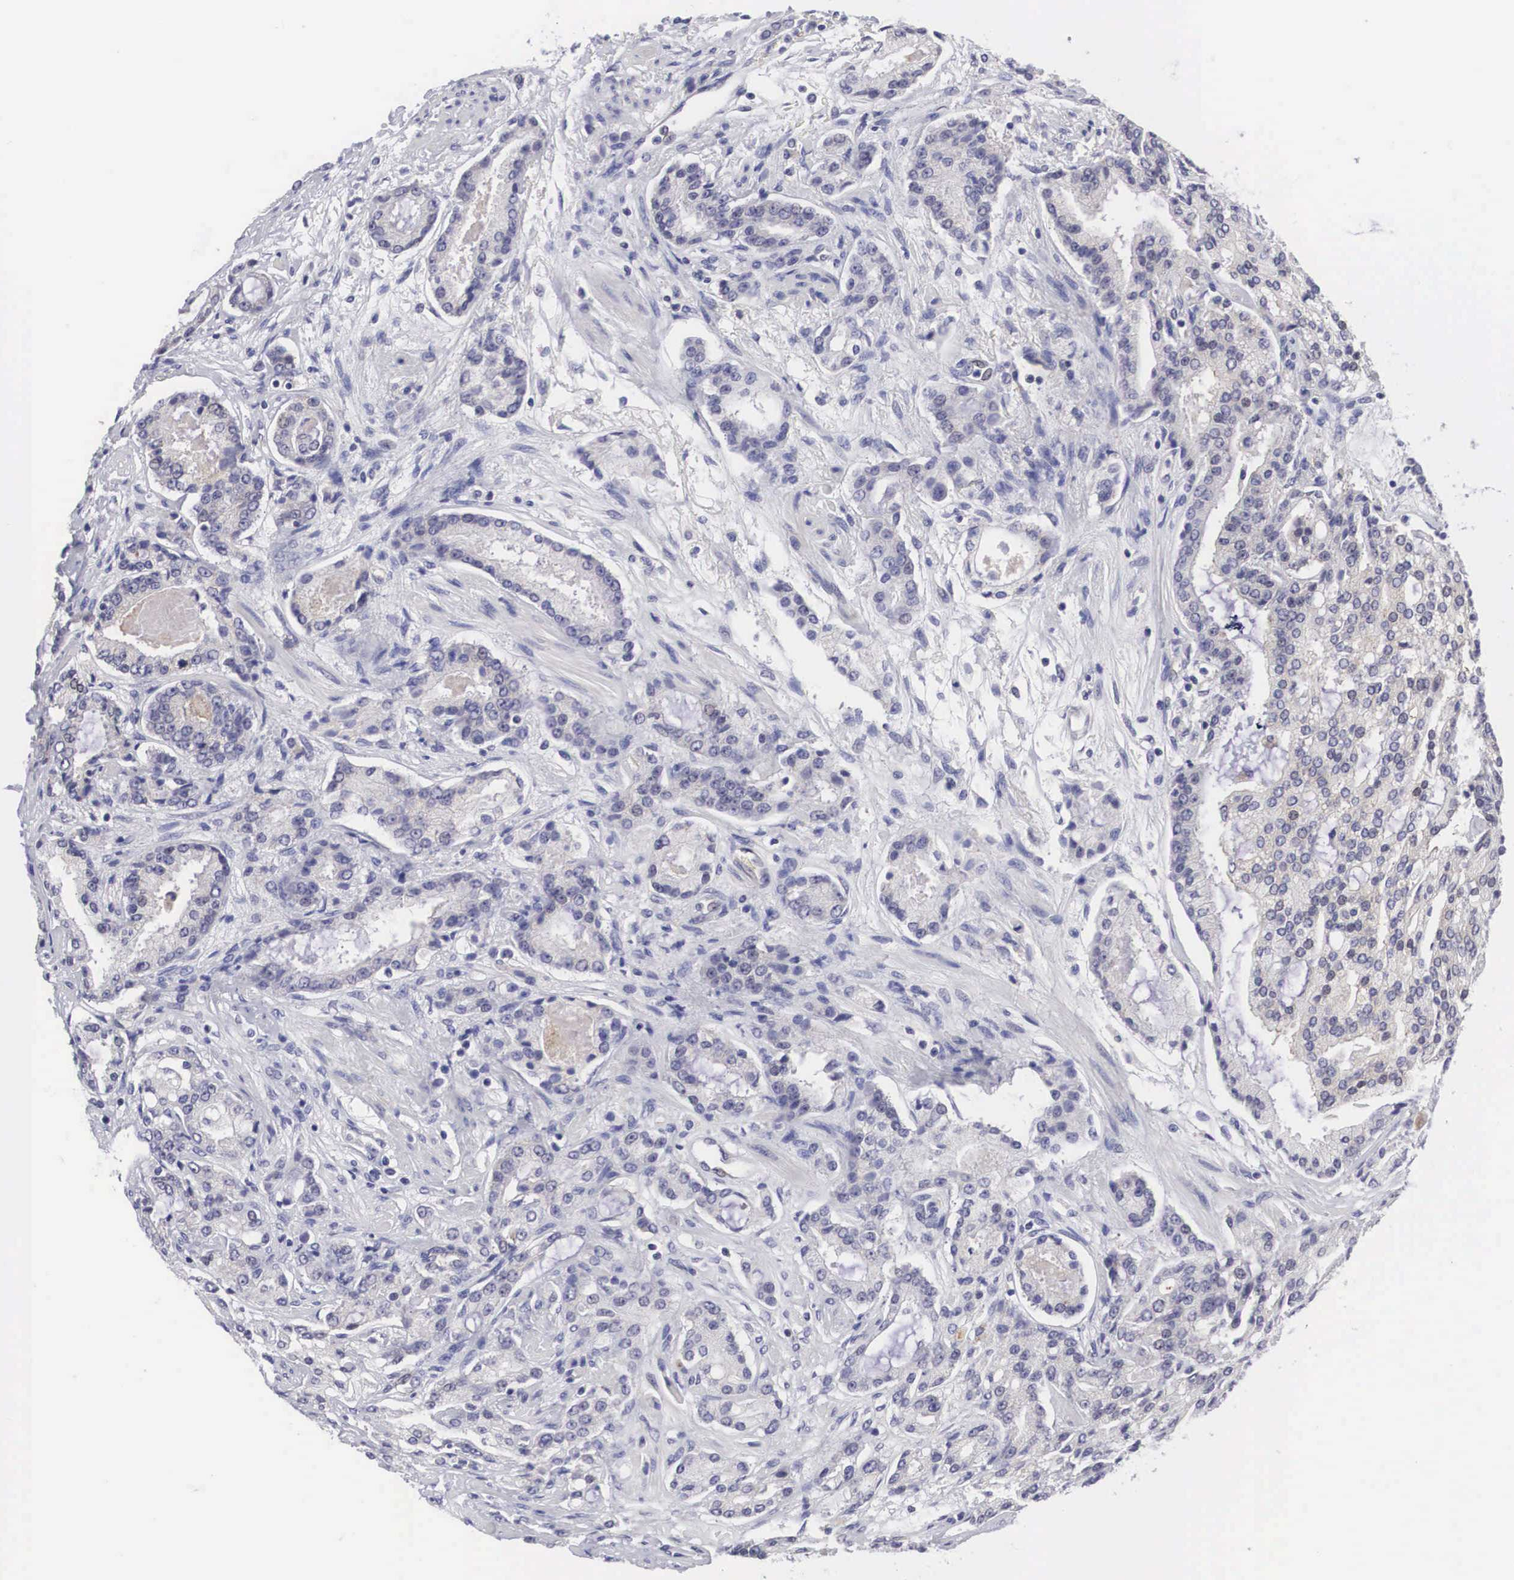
{"staining": {"intensity": "negative", "quantity": "none", "location": "none"}, "tissue": "prostate cancer", "cell_type": "Tumor cells", "image_type": "cancer", "snomed": [{"axis": "morphology", "description": "Adenocarcinoma, Medium grade"}, {"axis": "topography", "description": "Prostate"}], "caption": "Protein analysis of prostate medium-grade adenocarcinoma reveals no significant staining in tumor cells.", "gene": "MAST4", "patient": {"sex": "male", "age": 72}}